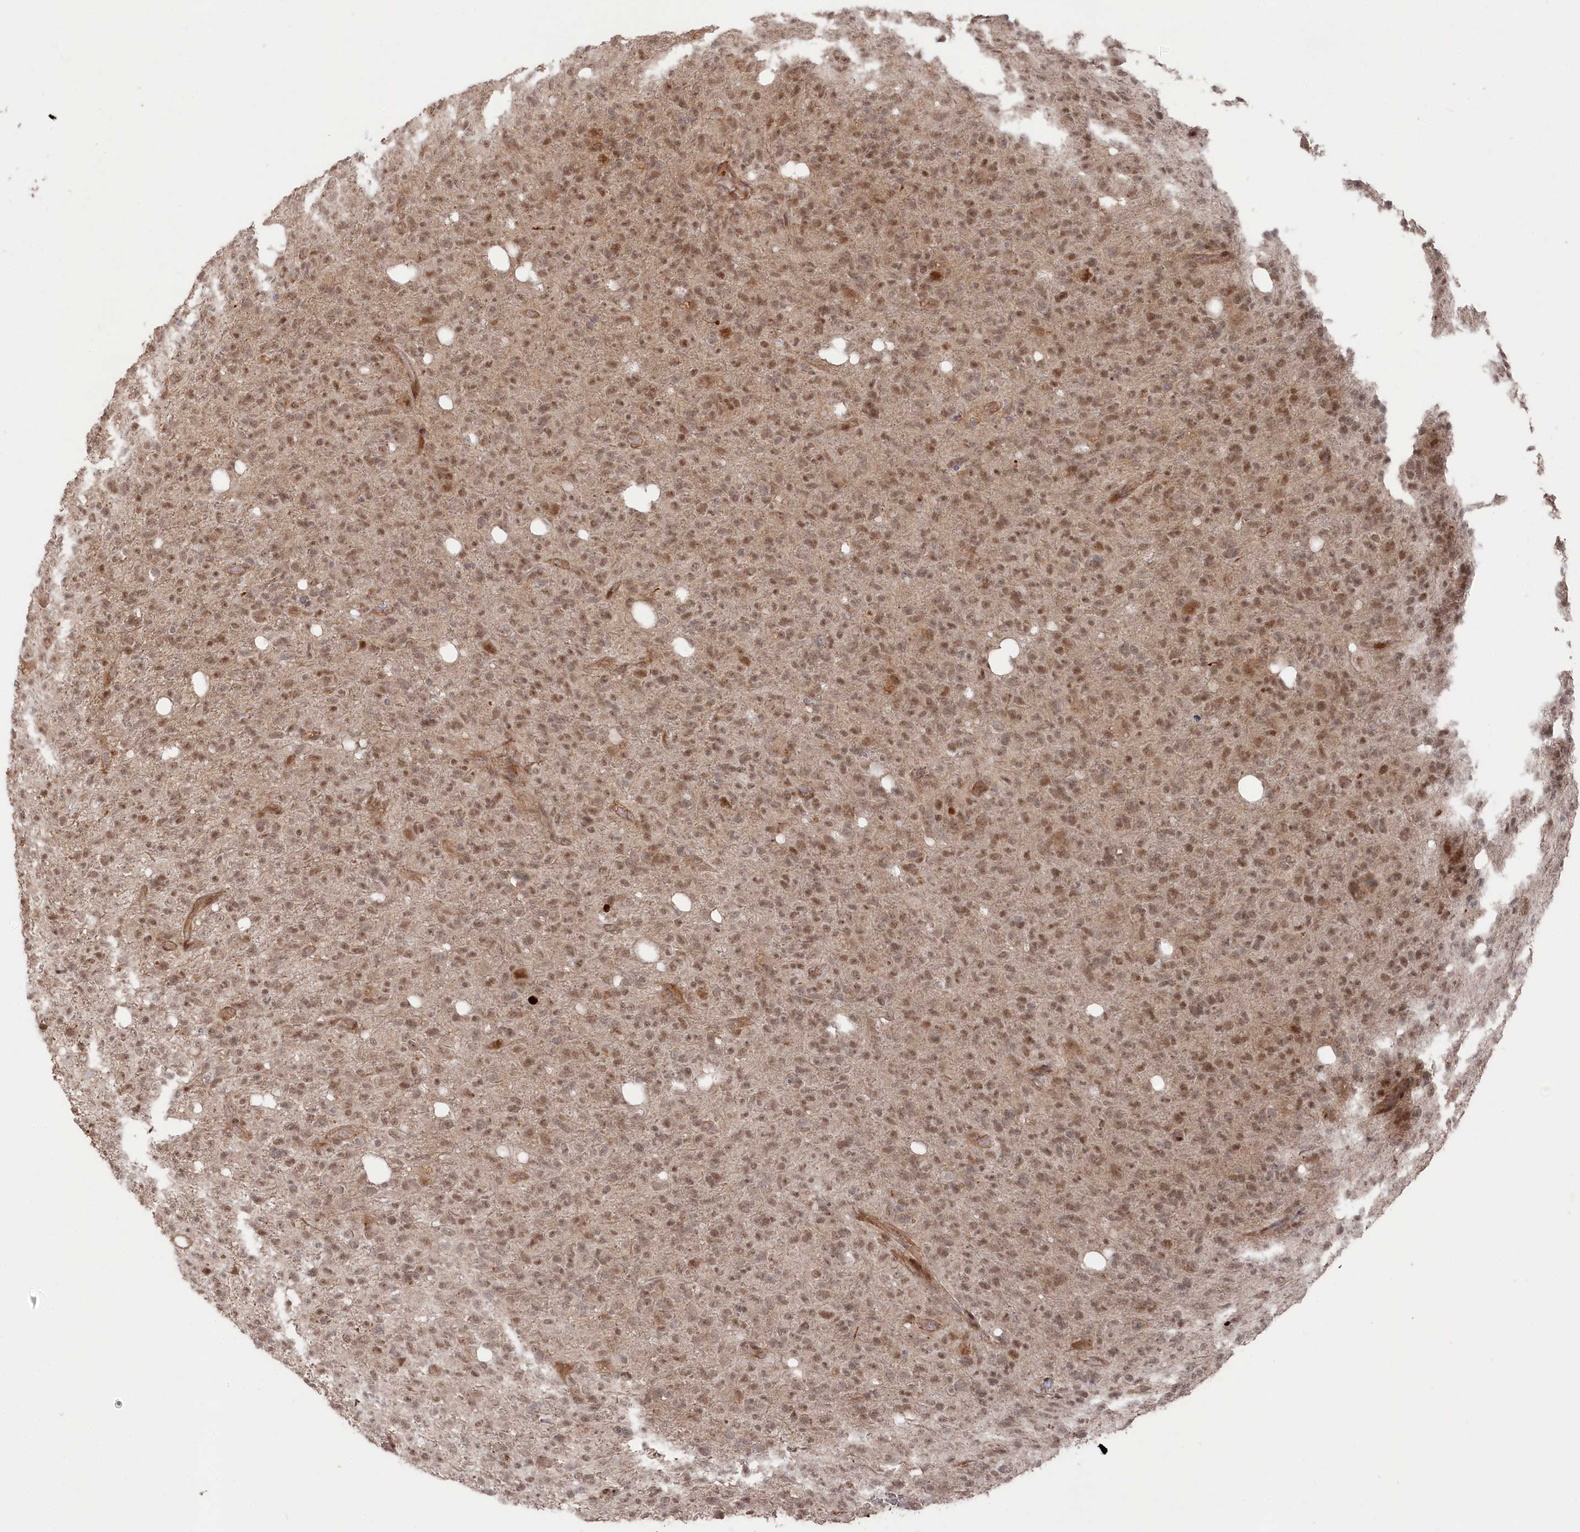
{"staining": {"intensity": "moderate", "quantity": "25%-75%", "location": "nuclear"}, "tissue": "glioma", "cell_type": "Tumor cells", "image_type": "cancer", "snomed": [{"axis": "morphology", "description": "Glioma, malignant, High grade"}, {"axis": "topography", "description": "Brain"}], "caption": "This is an image of IHC staining of glioma, which shows moderate positivity in the nuclear of tumor cells.", "gene": "POLR3A", "patient": {"sex": "female", "age": 57}}